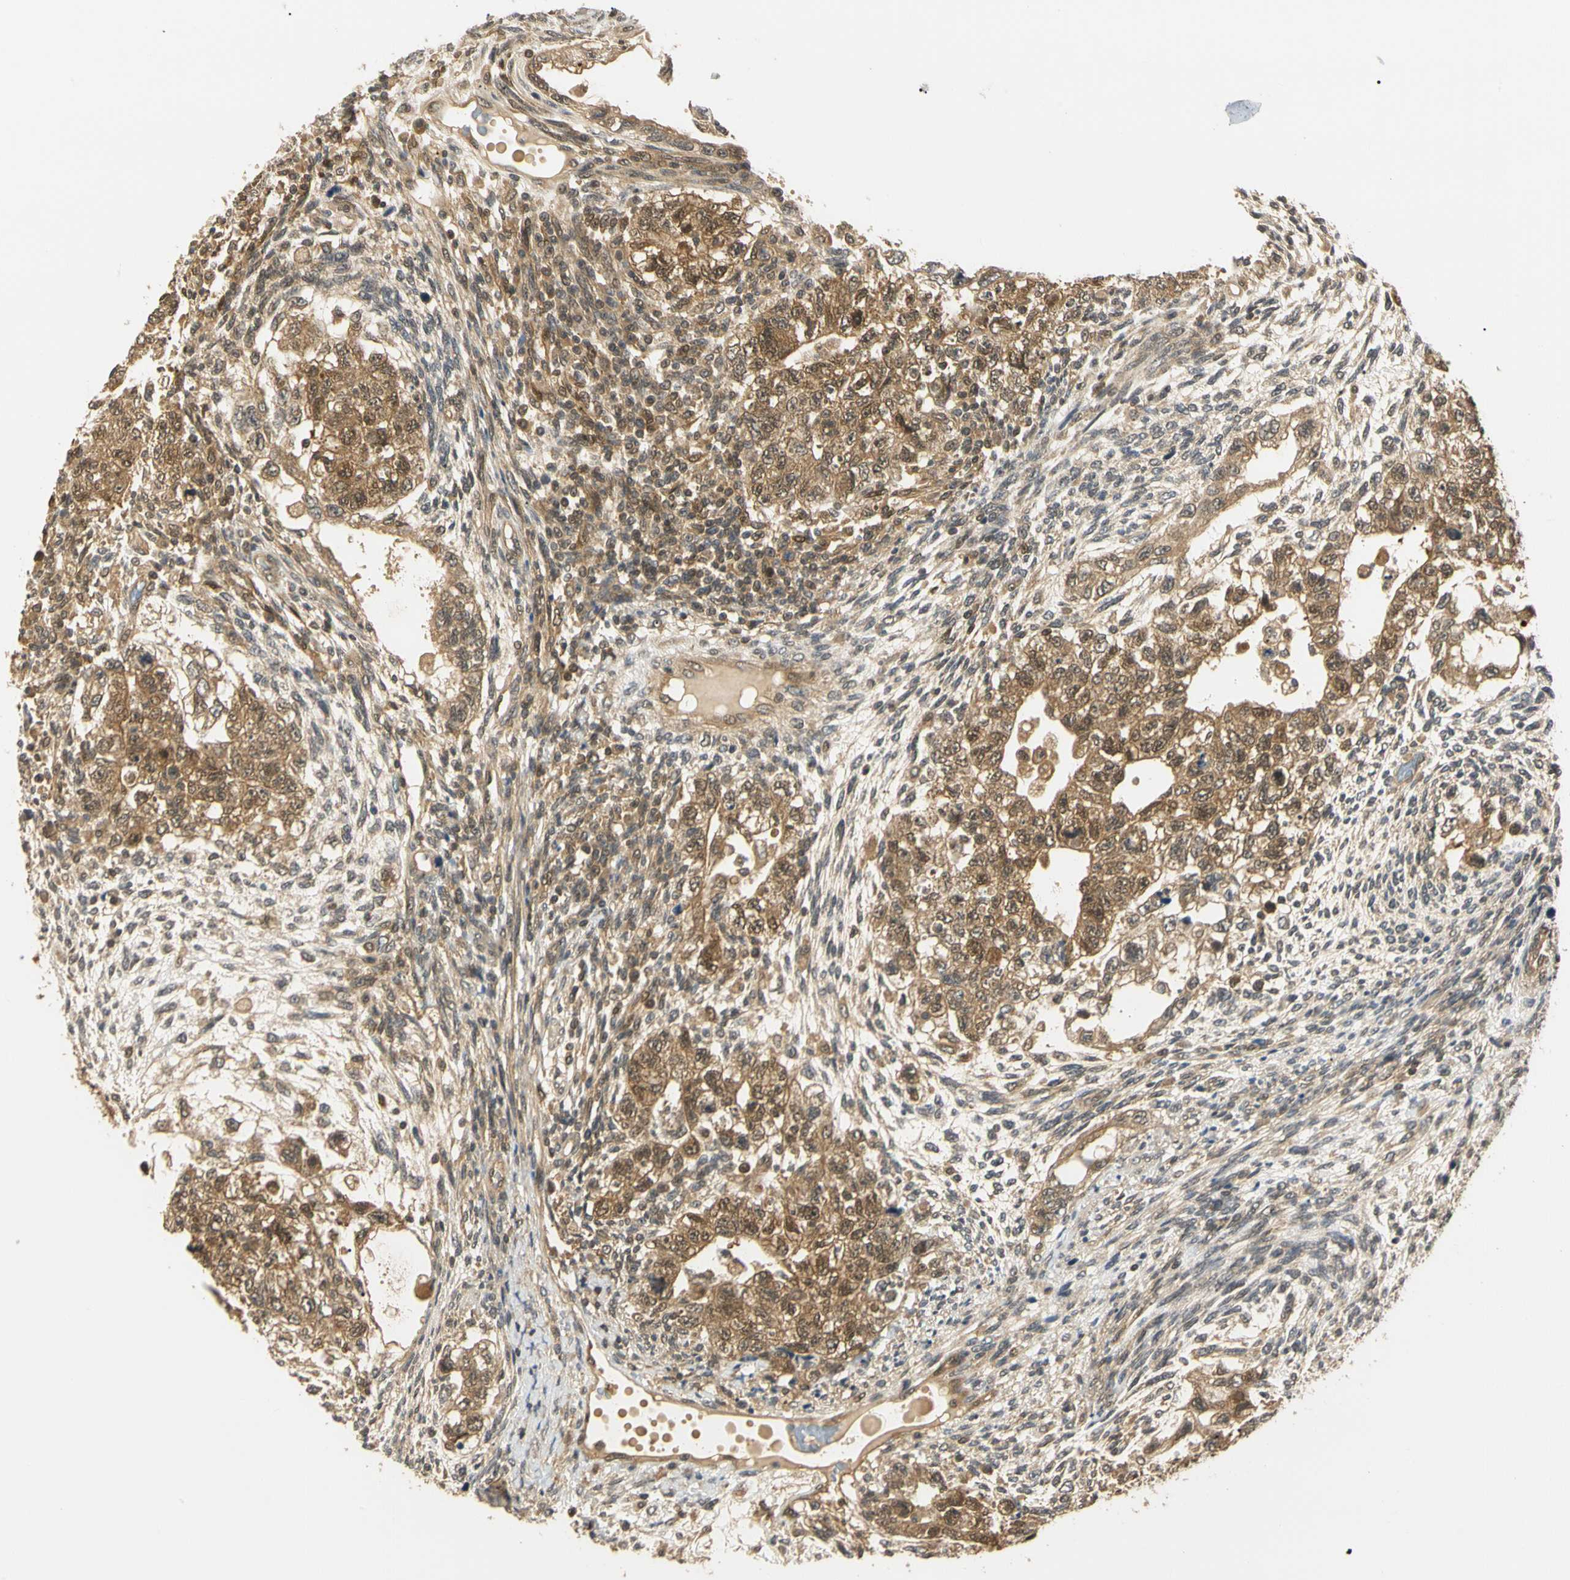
{"staining": {"intensity": "moderate", "quantity": ">75%", "location": "cytoplasmic/membranous,nuclear"}, "tissue": "testis cancer", "cell_type": "Tumor cells", "image_type": "cancer", "snomed": [{"axis": "morphology", "description": "Normal tissue, NOS"}, {"axis": "morphology", "description": "Carcinoma, Embryonal, NOS"}, {"axis": "topography", "description": "Testis"}], "caption": "Protein expression analysis of human testis embryonal carcinoma reveals moderate cytoplasmic/membranous and nuclear positivity in about >75% of tumor cells.", "gene": "UBE2Z", "patient": {"sex": "male", "age": 36}}